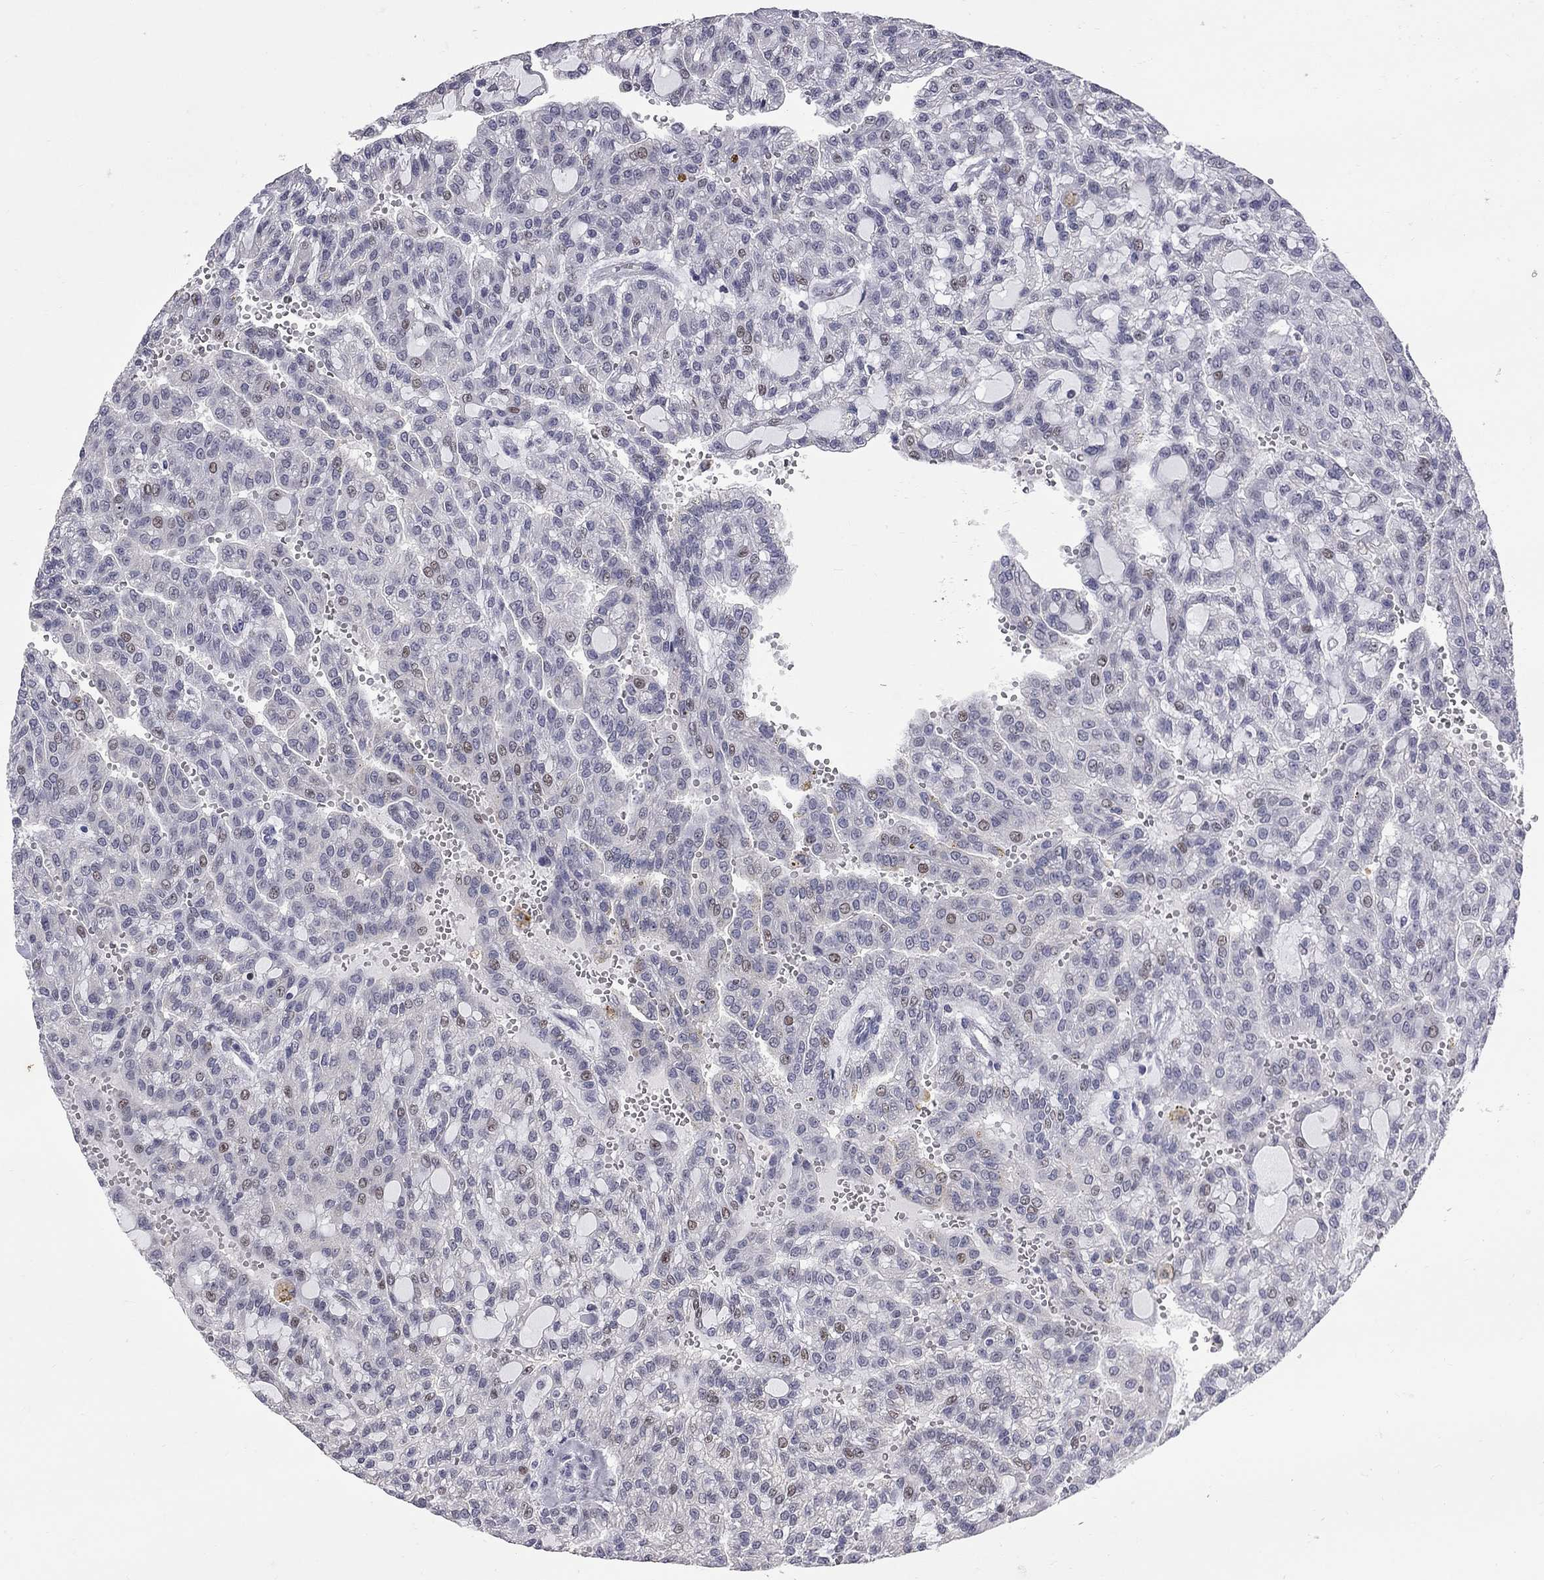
{"staining": {"intensity": "moderate", "quantity": "<25%", "location": "nuclear"}, "tissue": "renal cancer", "cell_type": "Tumor cells", "image_type": "cancer", "snomed": [{"axis": "morphology", "description": "Adenocarcinoma, NOS"}, {"axis": "topography", "description": "Kidney"}], "caption": "IHC image of renal adenocarcinoma stained for a protein (brown), which shows low levels of moderate nuclear positivity in approximately <25% of tumor cells.", "gene": "ZNF154", "patient": {"sex": "male", "age": 63}}